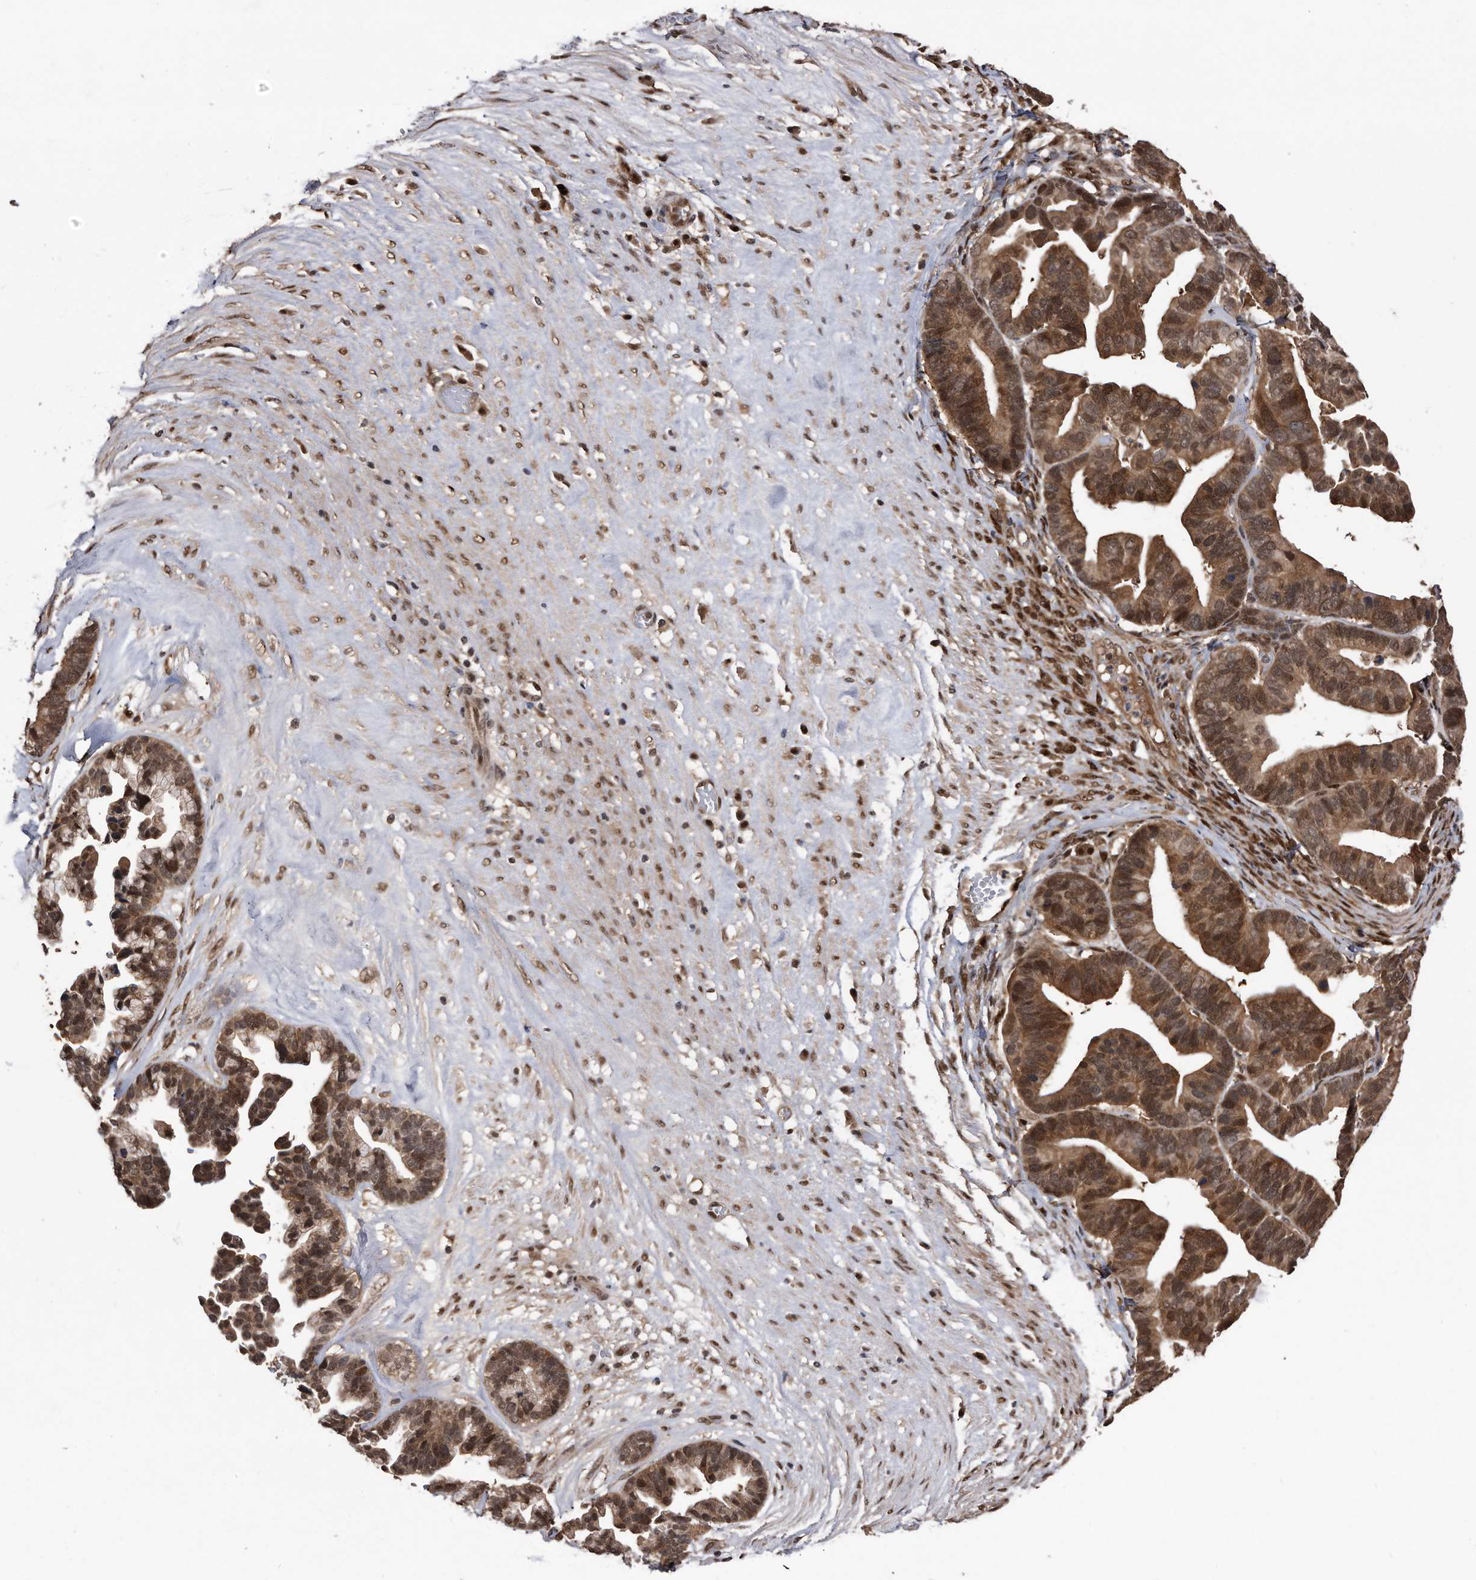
{"staining": {"intensity": "moderate", "quantity": ">75%", "location": "cytoplasmic/membranous,nuclear"}, "tissue": "ovarian cancer", "cell_type": "Tumor cells", "image_type": "cancer", "snomed": [{"axis": "morphology", "description": "Cystadenocarcinoma, serous, NOS"}, {"axis": "topography", "description": "Ovary"}], "caption": "Tumor cells exhibit medium levels of moderate cytoplasmic/membranous and nuclear expression in approximately >75% of cells in human ovarian cancer (serous cystadenocarcinoma).", "gene": "RAD23B", "patient": {"sex": "female", "age": 56}}